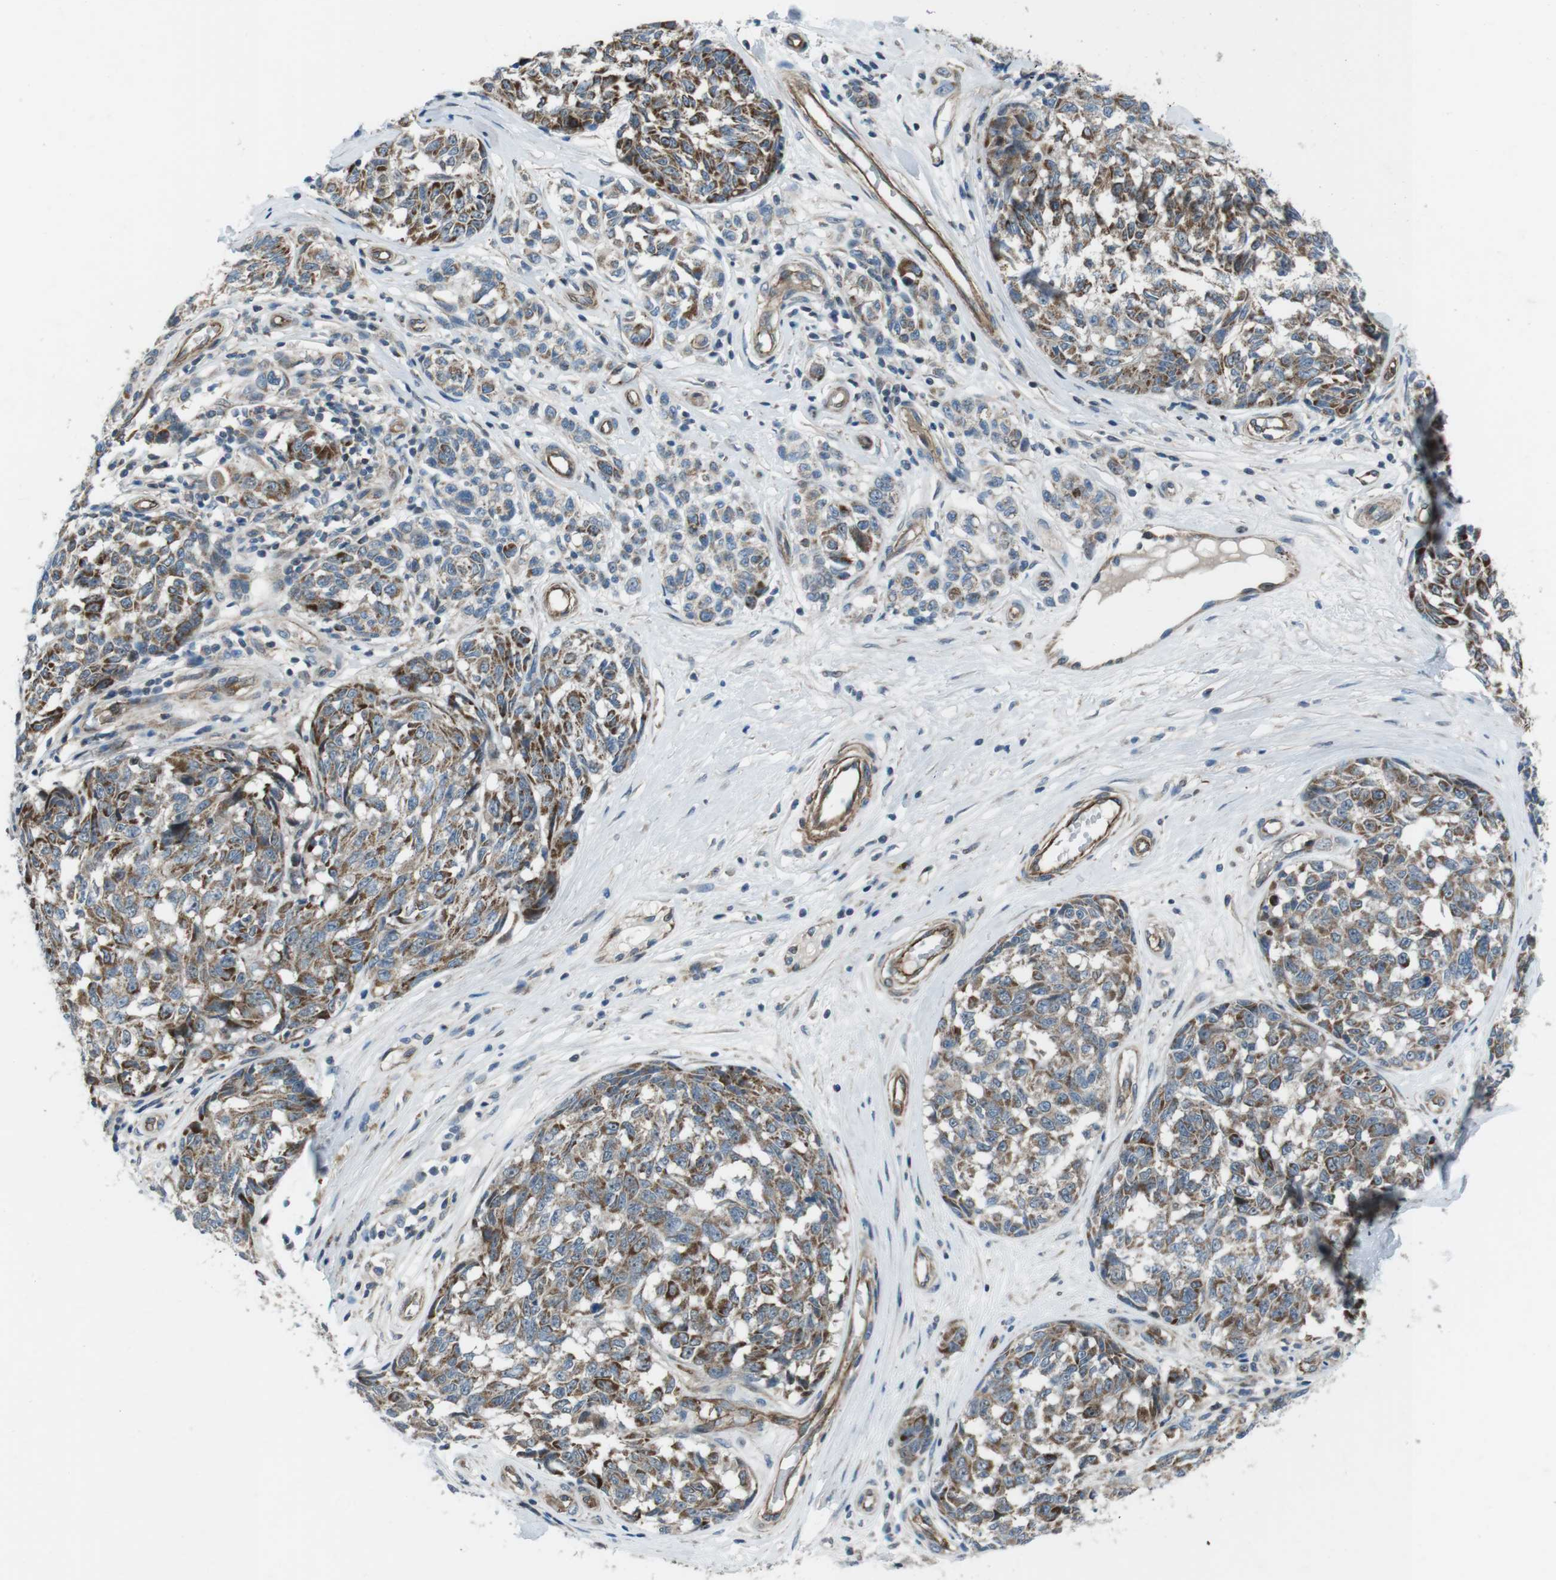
{"staining": {"intensity": "strong", "quantity": "25%-75%", "location": "cytoplasmic/membranous"}, "tissue": "melanoma", "cell_type": "Tumor cells", "image_type": "cancer", "snomed": [{"axis": "morphology", "description": "Malignant melanoma, NOS"}, {"axis": "topography", "description": "Skin"}], "caption": "Tumor cells exhibit strong cytoplasmic/membranous positivity in about 25%-75% of cells in malignant melanoma.", "gene": "FAM174B", "patient": {"sex": "female", "age": 64}}